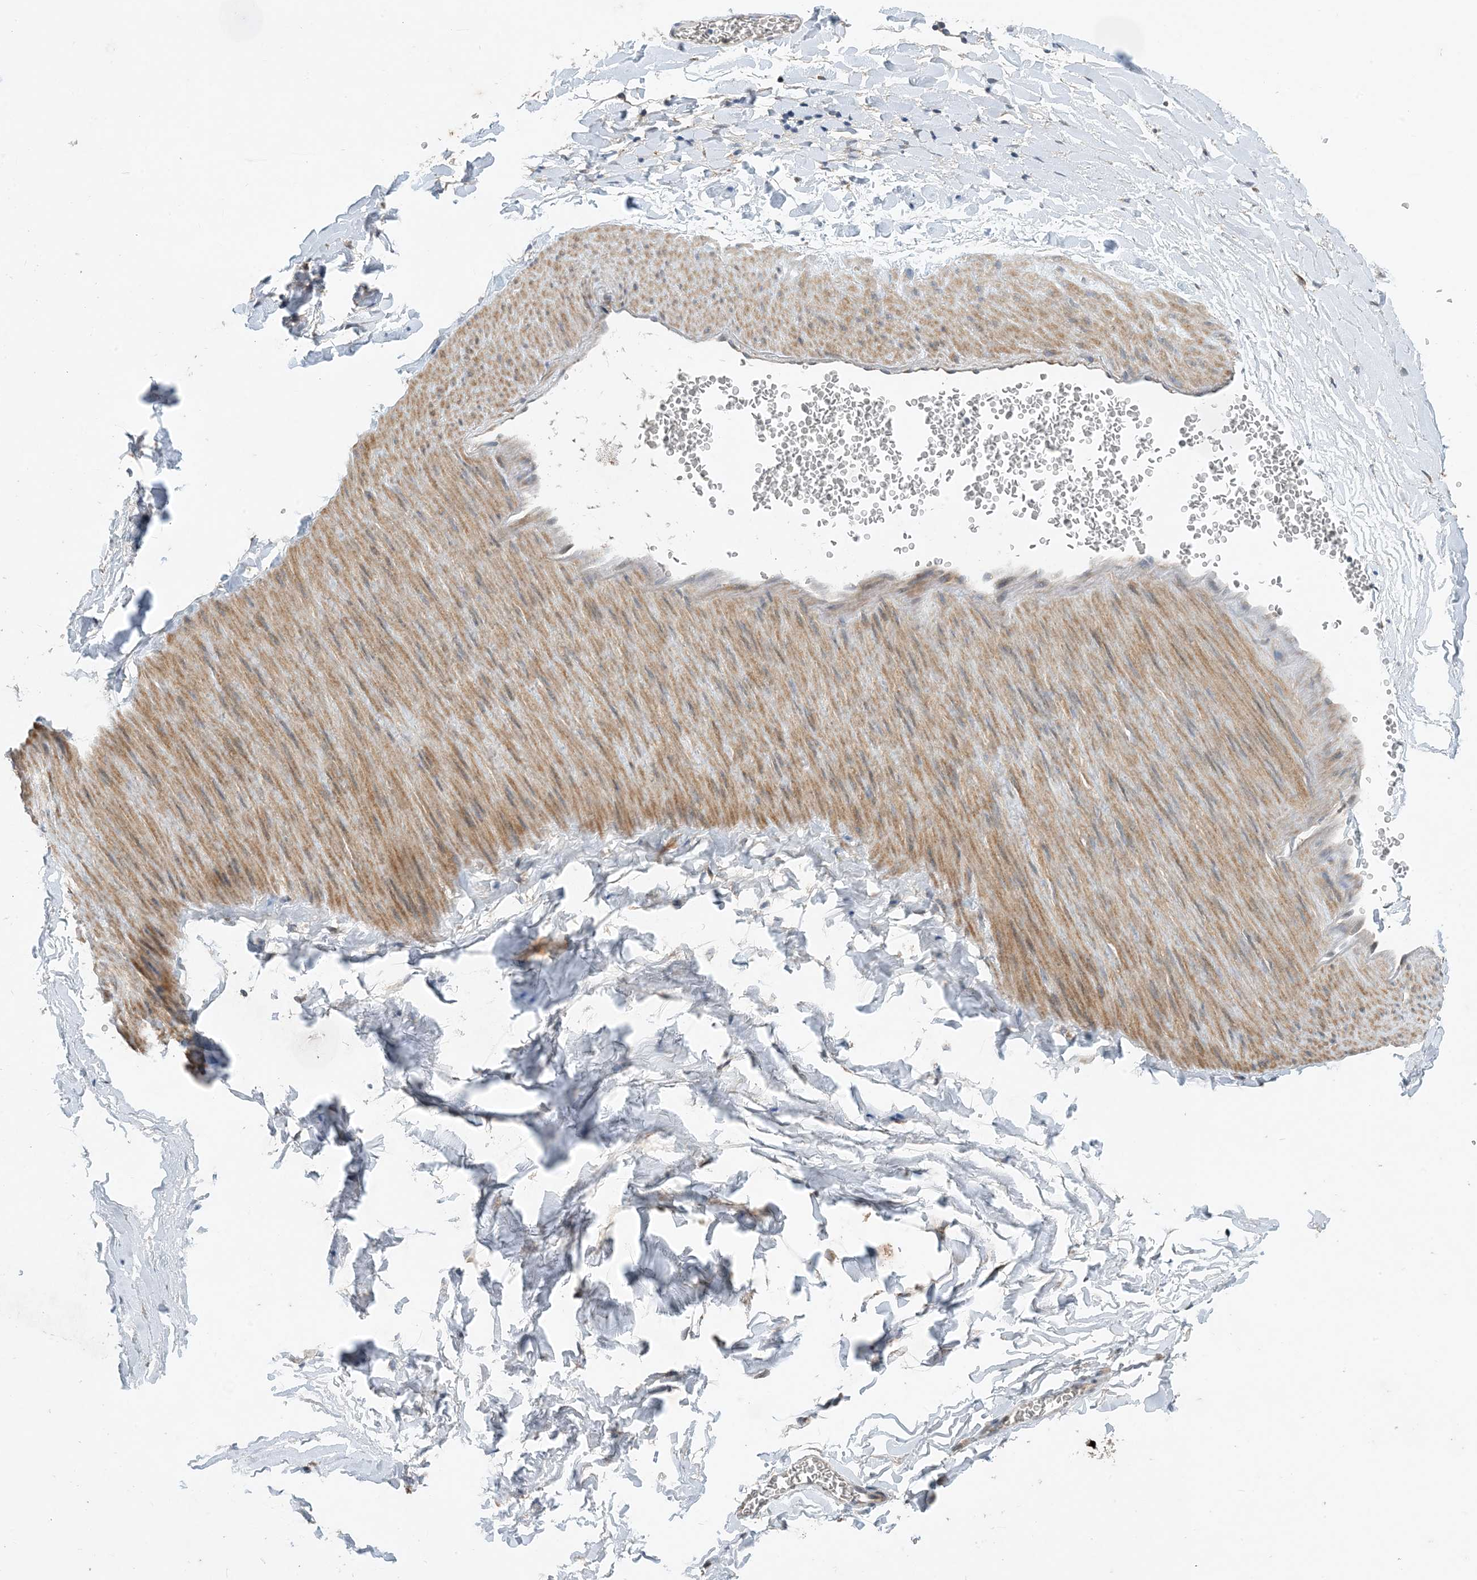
{"staining": {"intensity": "negative", "quantity": "none", "location": "none"}, "tissue": "adipose tissue", "cell_type": "Adipocytes", "image_type": "normal", "snomed": [{"axis": "morphology", "description": "Normal tissue, NOS"}, {"axis": "topography", "description": "Gallbladder"}, {"axis": "topography", "description": "Peripheral nerve tissue"}], "caption": "A histopathology image of human adipose tissue is negative for staining in adipocytes. (DAB immunohistochemistry (IHC) with hematoxylin counter stain).", "gene": "PHOSPHO2", "patient": {"sex": "male", "age": 38}}